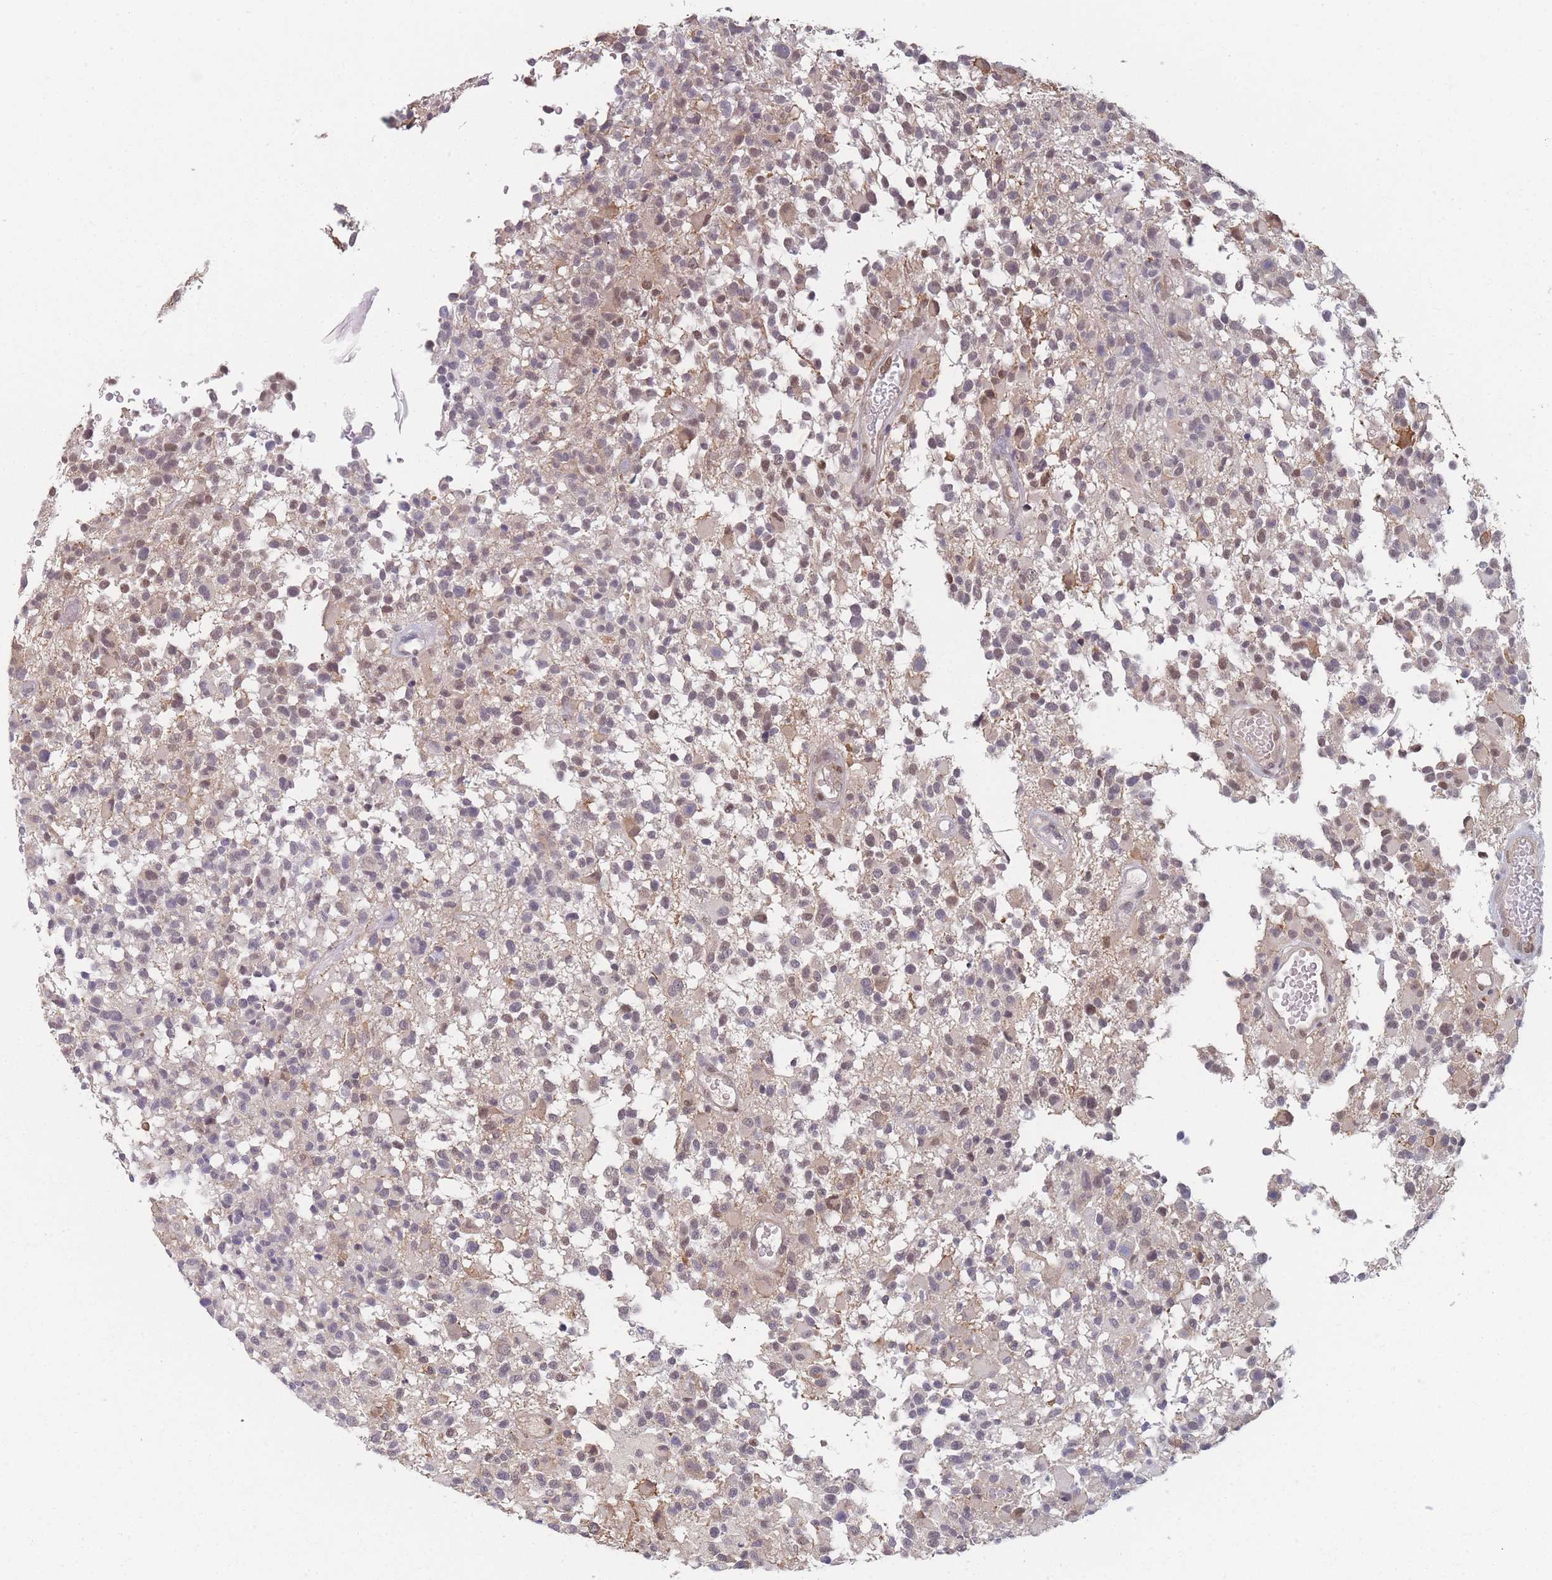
{"staining": {"intensity": "negative", "quantity": "none", "location": "none"}, "tissue": "glioma", "cell_type": "Tumor cells", "image_type": "cancer", "snomed": [{"axis": "morphology", "description": "Glioma, malignant, High grade"}, {"axis": "morphology", "description": "Glioblastoma, NOS"}, {"axis": "topography", "description": "Brain"}], "caption": "Immunohistochemistry photomicrograph of neoplastic tissue: human malignant glioma (high-grade) stained with DAB displays no significant protein staining in tumor cells.", "gene": "ANKRD10", "patient": {"sex": "male", "age": 60}}